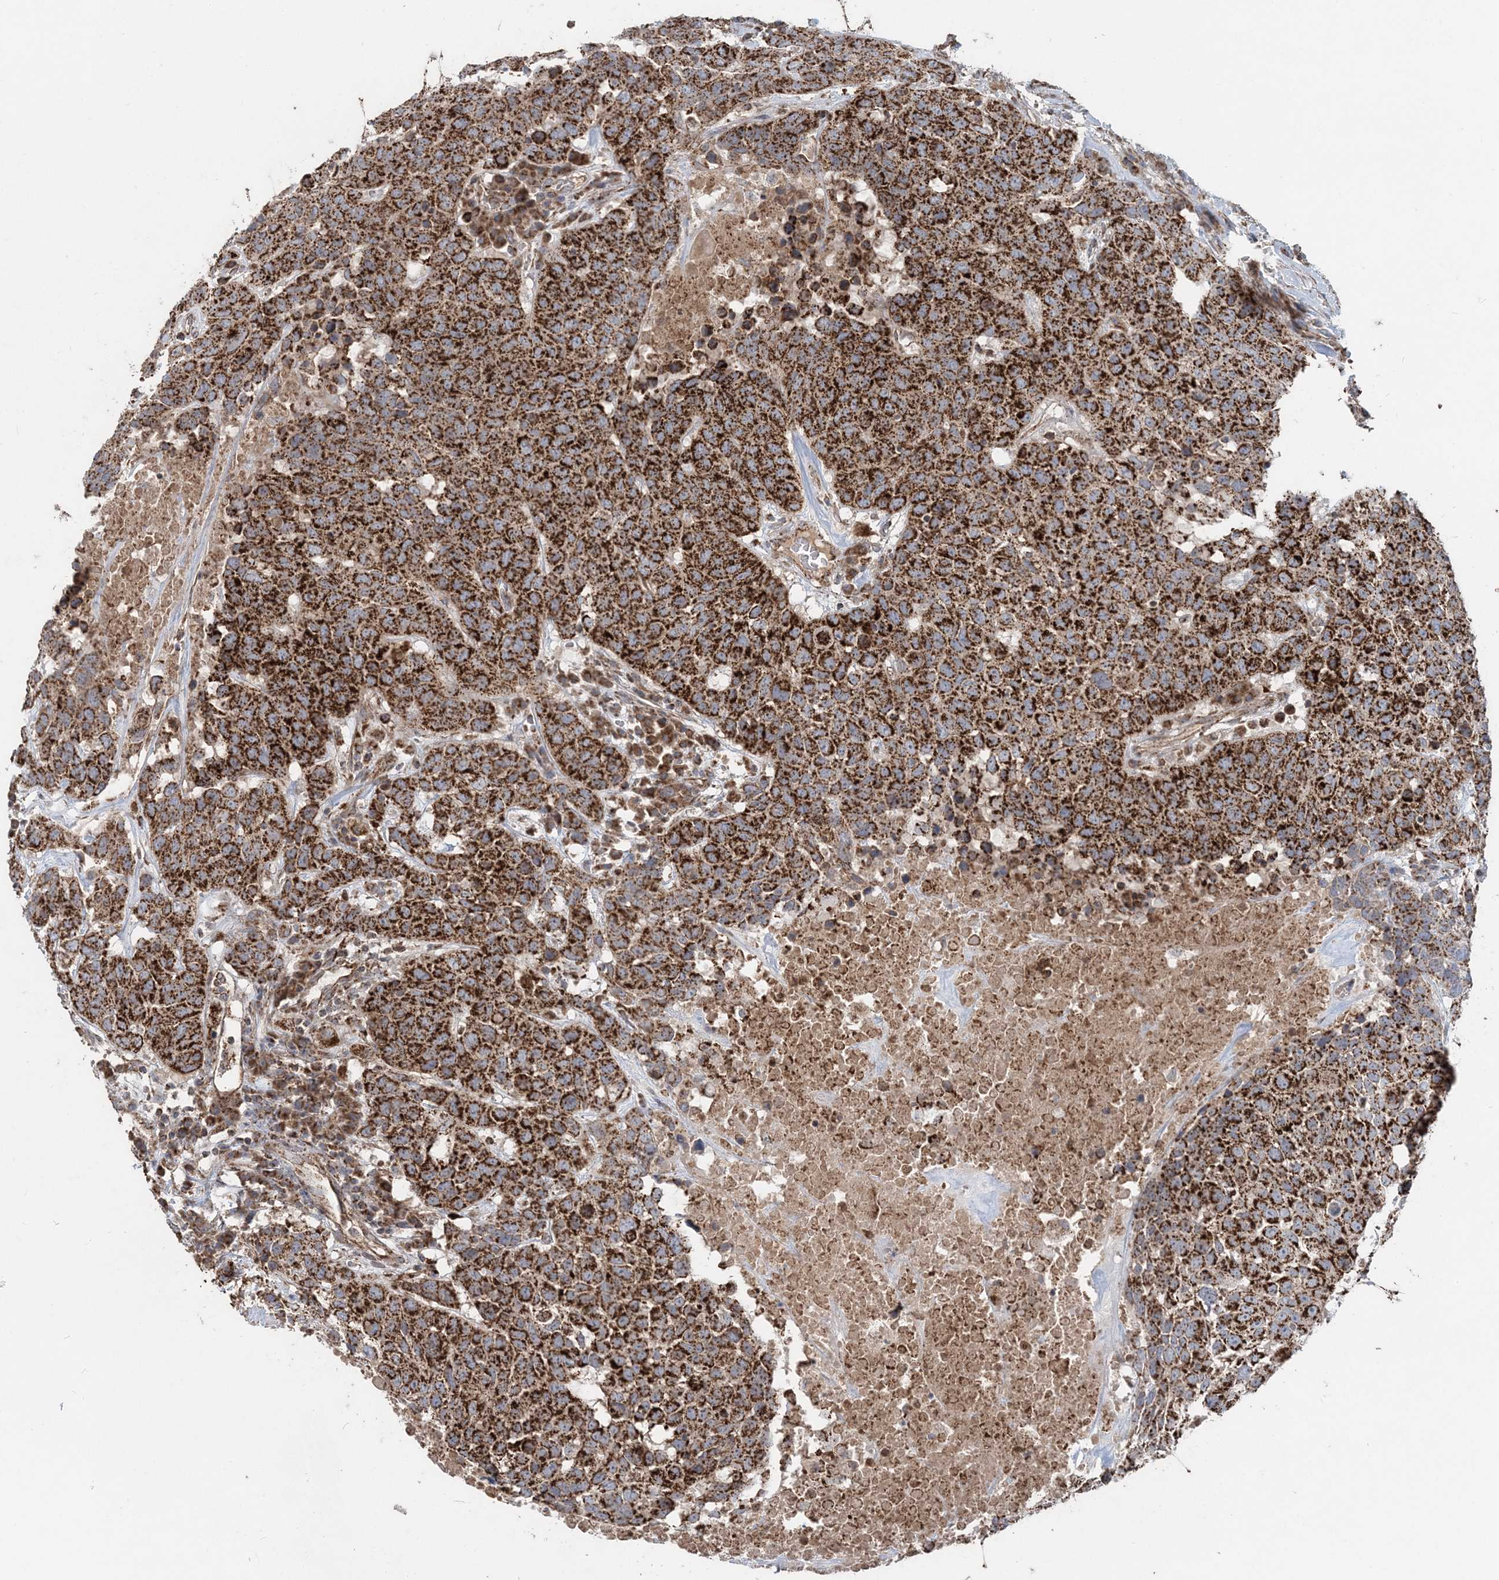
{"staining": {"intensity": "strong", "quantity": ">75%", "location": "cytoplasmic/membranous"}, "tissue": "head and neck cancer", "cell_type": "Tumor cells", "image_type": "cancer", "snomed": [{"axis": "morphology", "description": "Squamous cell carcinoma, NOS"}, {"axis": "topography", "description": "Head-Neck"}], "caption": "Head and neck squamous cell carcinoma stained with a protein marker reveals strong staining in tumor cells.", "gene": "LRPPRC", "patient": {"sex": "male", "age": 66}}